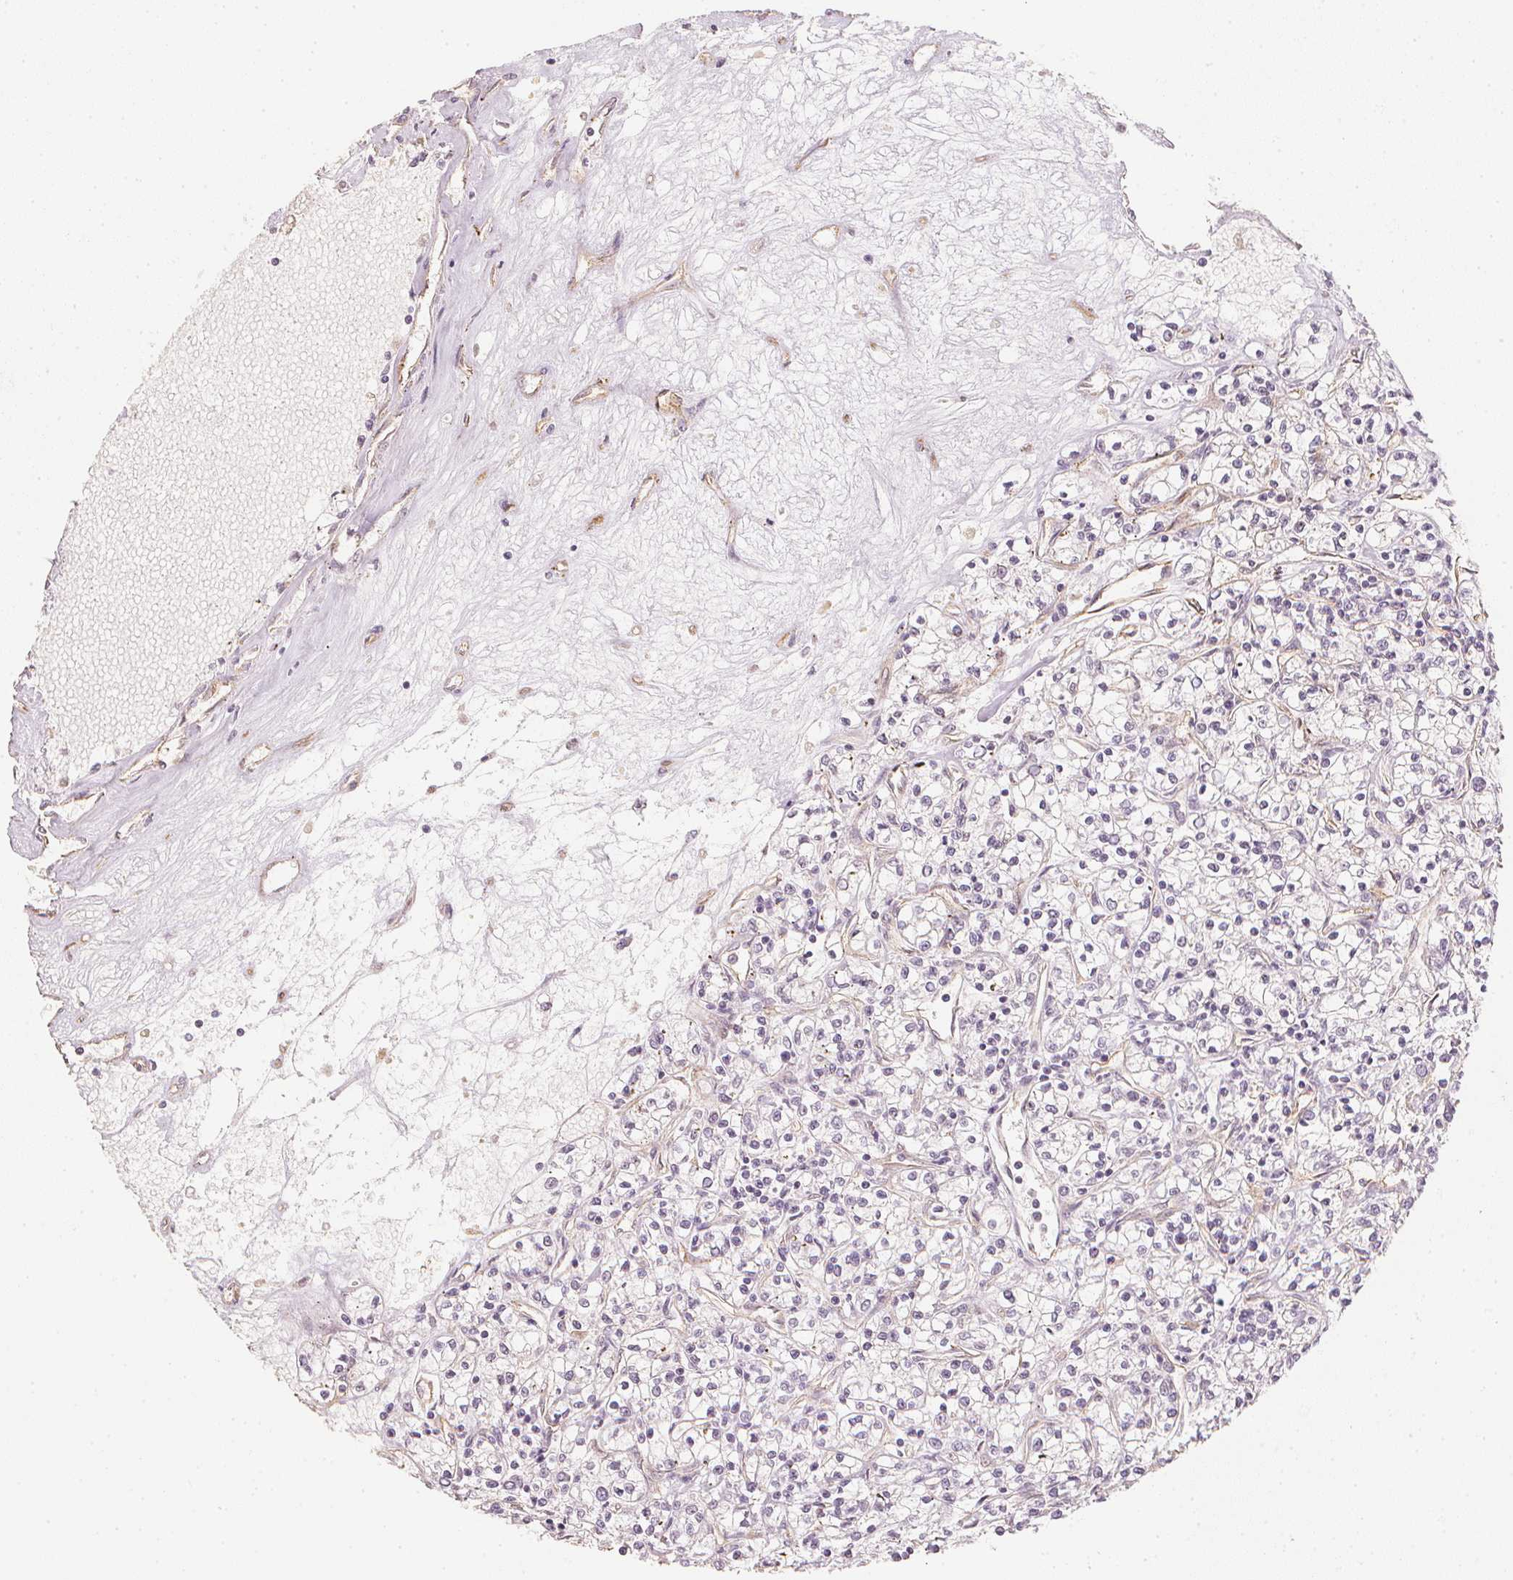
{"staining": {"intensity": "negative", "quantity": "none", "location": "none"}, "tissue": "renal cancer", "cell_type": "Tumor cells", "image_type": "cancer", "snomed": [{"axis": "morphology", "description": "Adenocarcinoma, NOS"}, {"axis": "topography", "description": "Kidney"}], "caption": "The image shows no significant expression in tumor cells of renal cancer (adenocarcinoma).", "gene": "CIB1", "patient": {"sex": "female", "age": 59}}